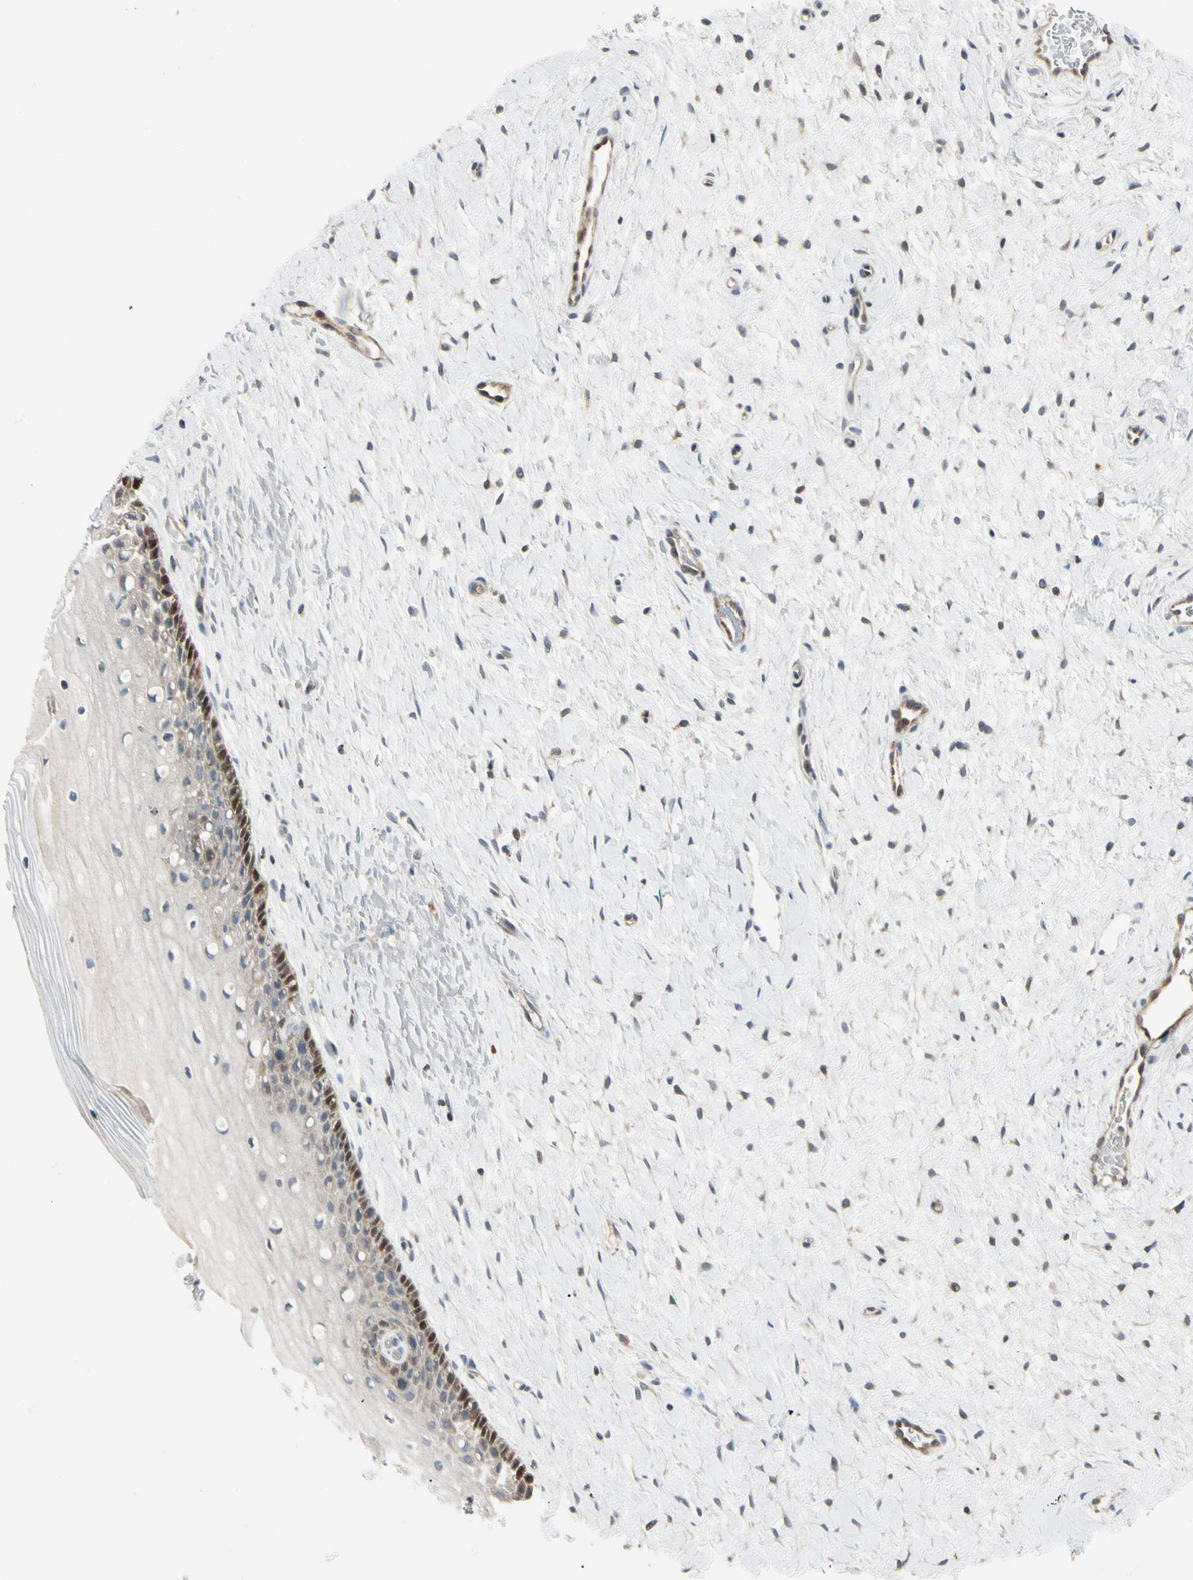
{"staining": {"intensity": "moderate", "quantity": ">75%", "location": "nuclear"}, "tissue": "cervix", "cell_type": "Glandular cells", "image_type": "normal", "snomed": [{"axis": "morphology", "description": "Normal tissue, NOS"}, {"axis": "topography", "description": "Cervix"}], "caption": "A high-resolution micrograph shows immunohistochemistry staining of unremarkable cervix, which shows moderate nuclear positivity in approximately >75% of glandular cells. (IHC, brightfield microscopy, high magnification).", "gene": "EVC", "patient": {"sex": "female", "age": 39}}